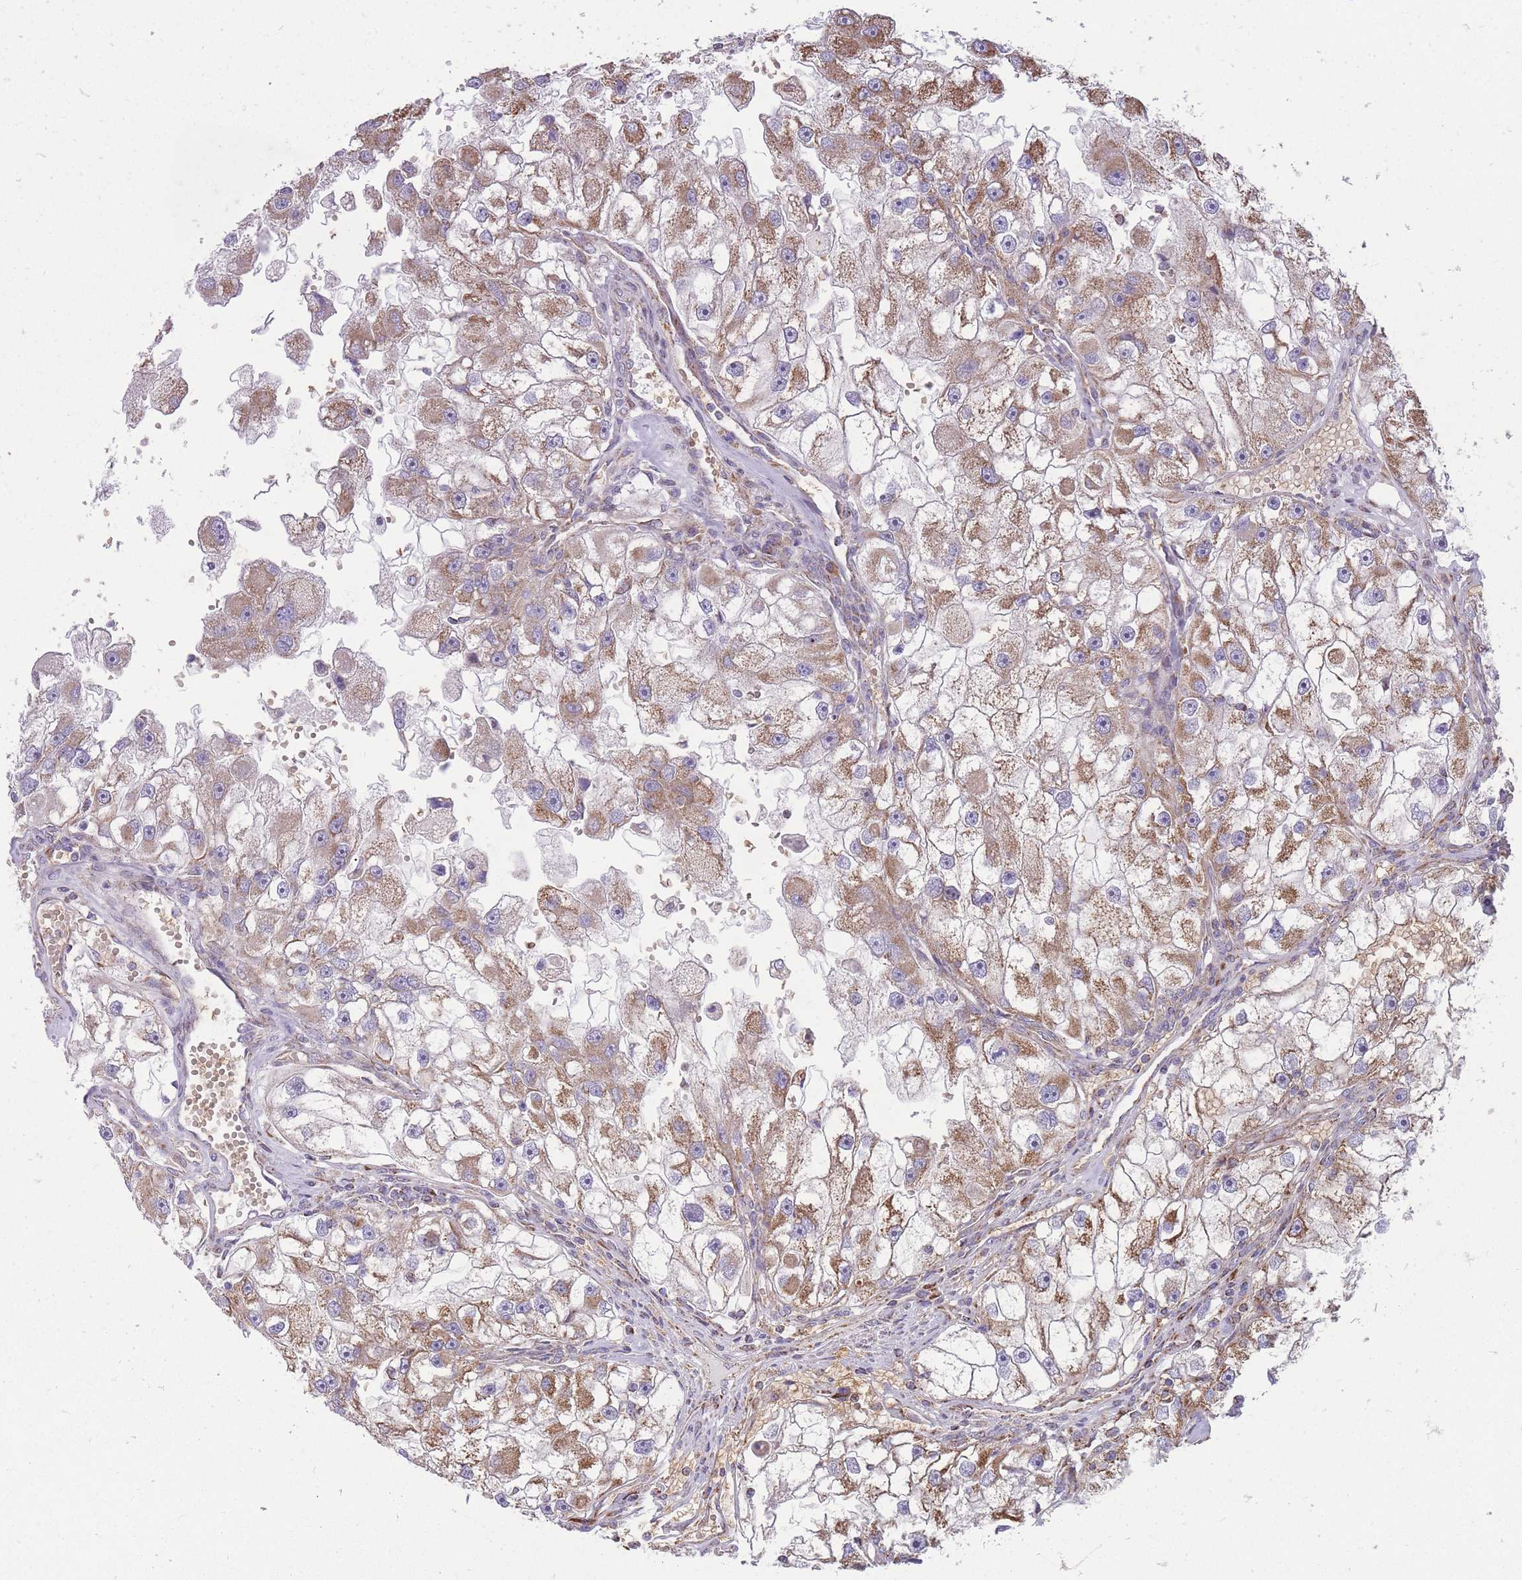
{"staining": {"intensity": "moderate", "quantity": ">75%", "location": "cytoplasmic/membranous"}, "tissue": "renal cancer", "cell_type": "Tumor cells", "image_type": "cancer", "snomed": [{"axis": "morphology", "description": "Adenocarcinoma, NOS"}, {"axis": "topography", "description": "Kidney"}], "caption": "Protein expression analysis of human renal cancer (adenocarcinoma) reveals moderate cytoplasmic/membranous expression in about >75% of tumor cells. (DAB IHC, brown staining for protein, blue staining for nuclei).", "gene": "ANKRD10", "patient": {"sex": "male", "age": 63}}